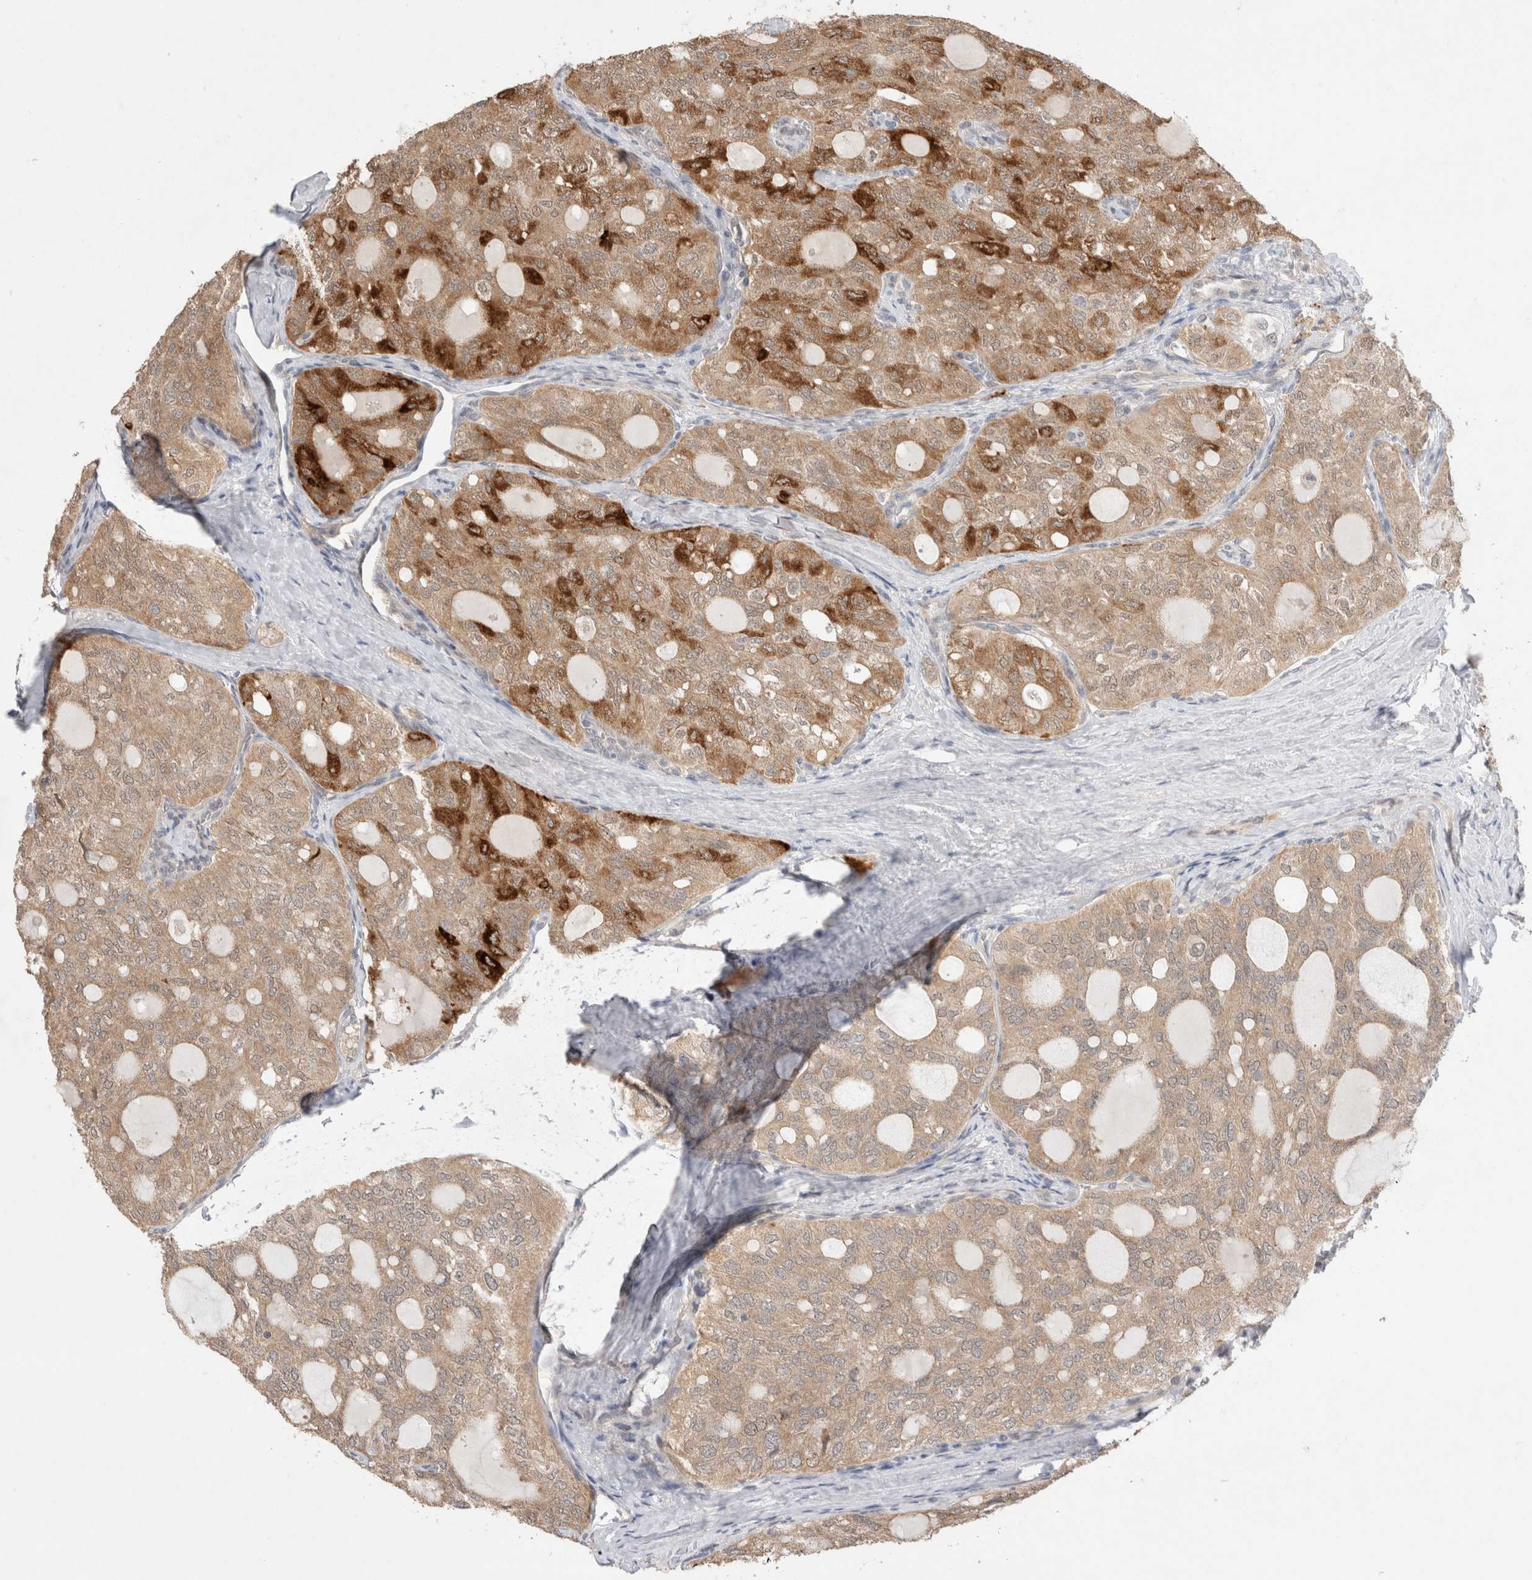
{"staining": {"intensity": "strong", "quantity": "25%-75%", "location": "cytoplasmic/membranous"}, "tissue": "thyroid cancer", "cell_type": "Tumor cells", "image_type": "cancer", "snomed": [{"axis": "morphology", "description": "Follicular adenoma carcinoma, NOS"}, {"axis": "topography", "description": "Thyroid gland"}], "caption": "Strong cytoplasmic/membranous positivity for a protein is seen in about 25%-75% of tumor cells of thyroid cancer (follicular adenoma carcinoma) using immunohistochemistry (IHC).", "gene": "SLC29A1", "patient": {"sex": "male", "age": 75}}